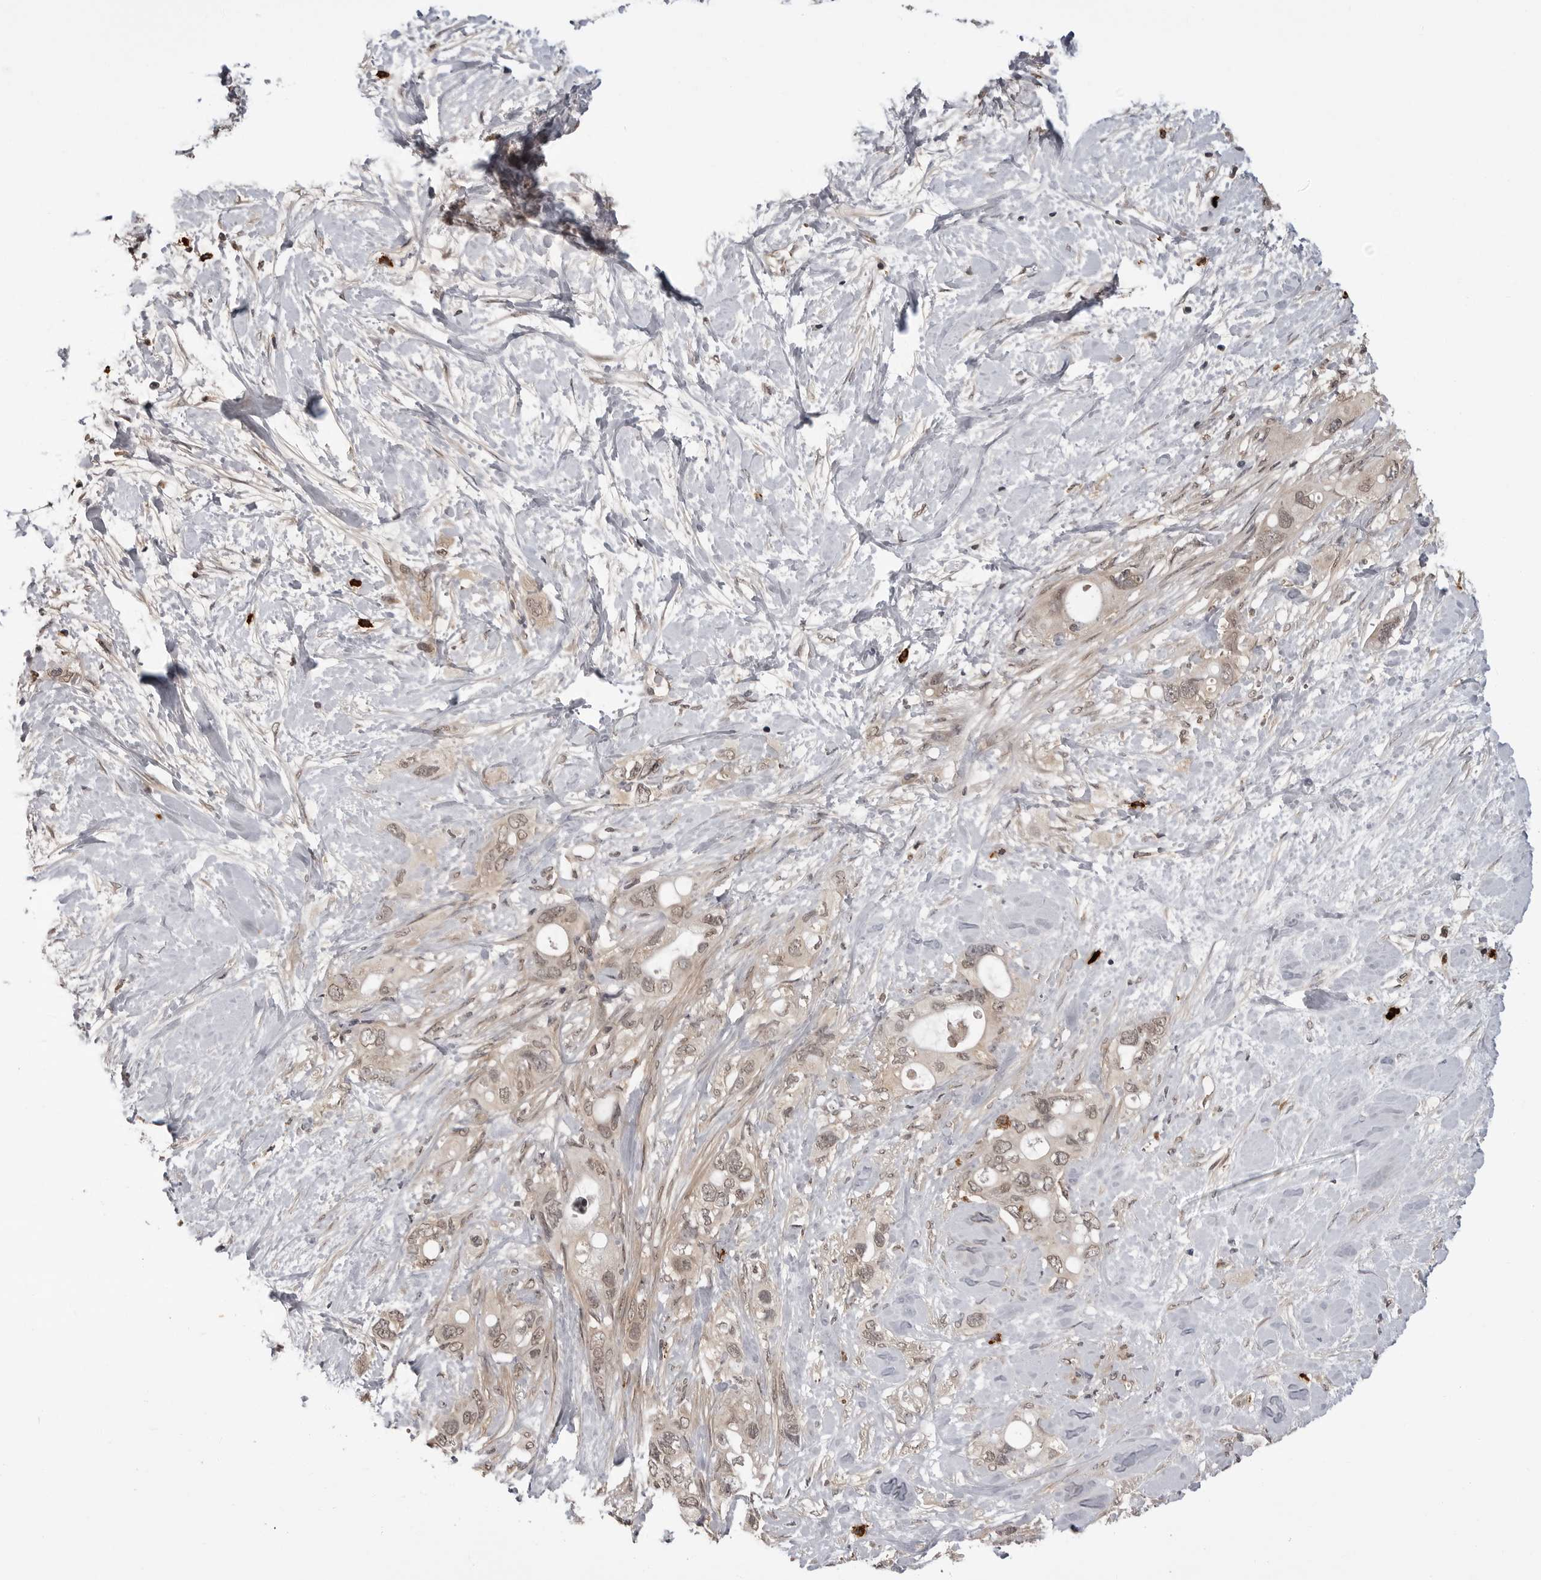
{"staining": {"intensity": "weak", "quantity": "<25%", "location": "nuclear"}, "tissue": "pancreatic cancer", "cell_type": "Tumor cells", "image_type": "cancer", "snomed": [{"axis": "morphology", "description": "Adenocarcinoma, NOS"}, {"axis": "topography", "description": "Pancreas"}], "caption": "Pancreatic cancer stained for a protein using immunohistochemistry (IHC) reveals no positivity tumor cells.", "gene": "IL24", "patient": {"sex": "female", "age": 56}}